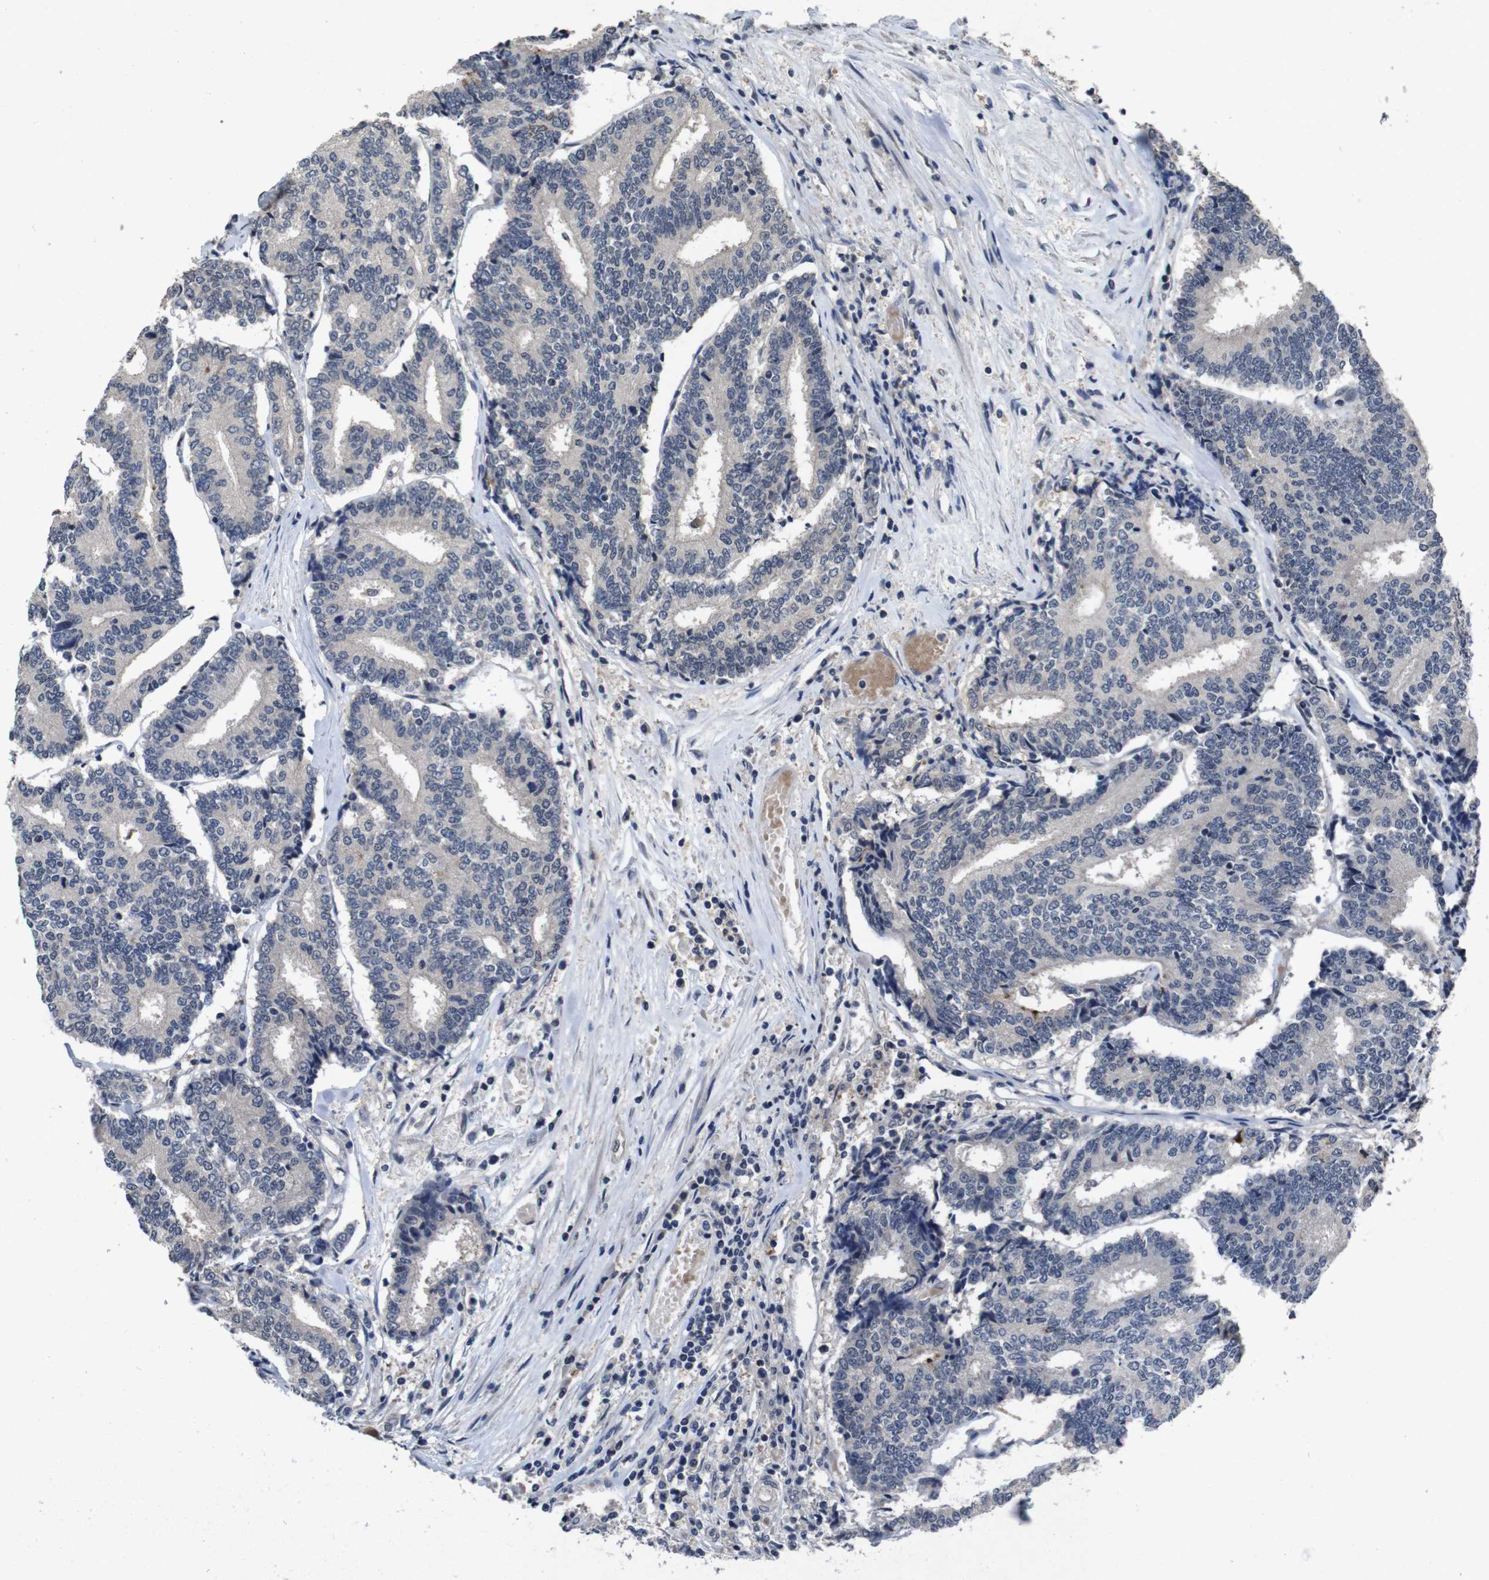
{"staining": {"intensity": "negative", "quantity": "none", "location": "none"}, "tissue": "prostate cancer", "cell_type": "Tumor cells", "image_type": "cancer", "snomed": [{"axis": "morphology", "description": "Normal tissue, NOS"}, {"axis": "morphology", "description": "Adenocarcinoma, High grade"}, {"axis": "topography", "description": "Prostate"}, {"axis": "topography", "description": "Seminal veicle"}], "caption": "Prostate high-grade adenocarcinoma was stained to show a protein in brown. There is no significant expression in tumor cells.", "gene": "AKT3", "patient": {"sex": "male", "age": 55}}